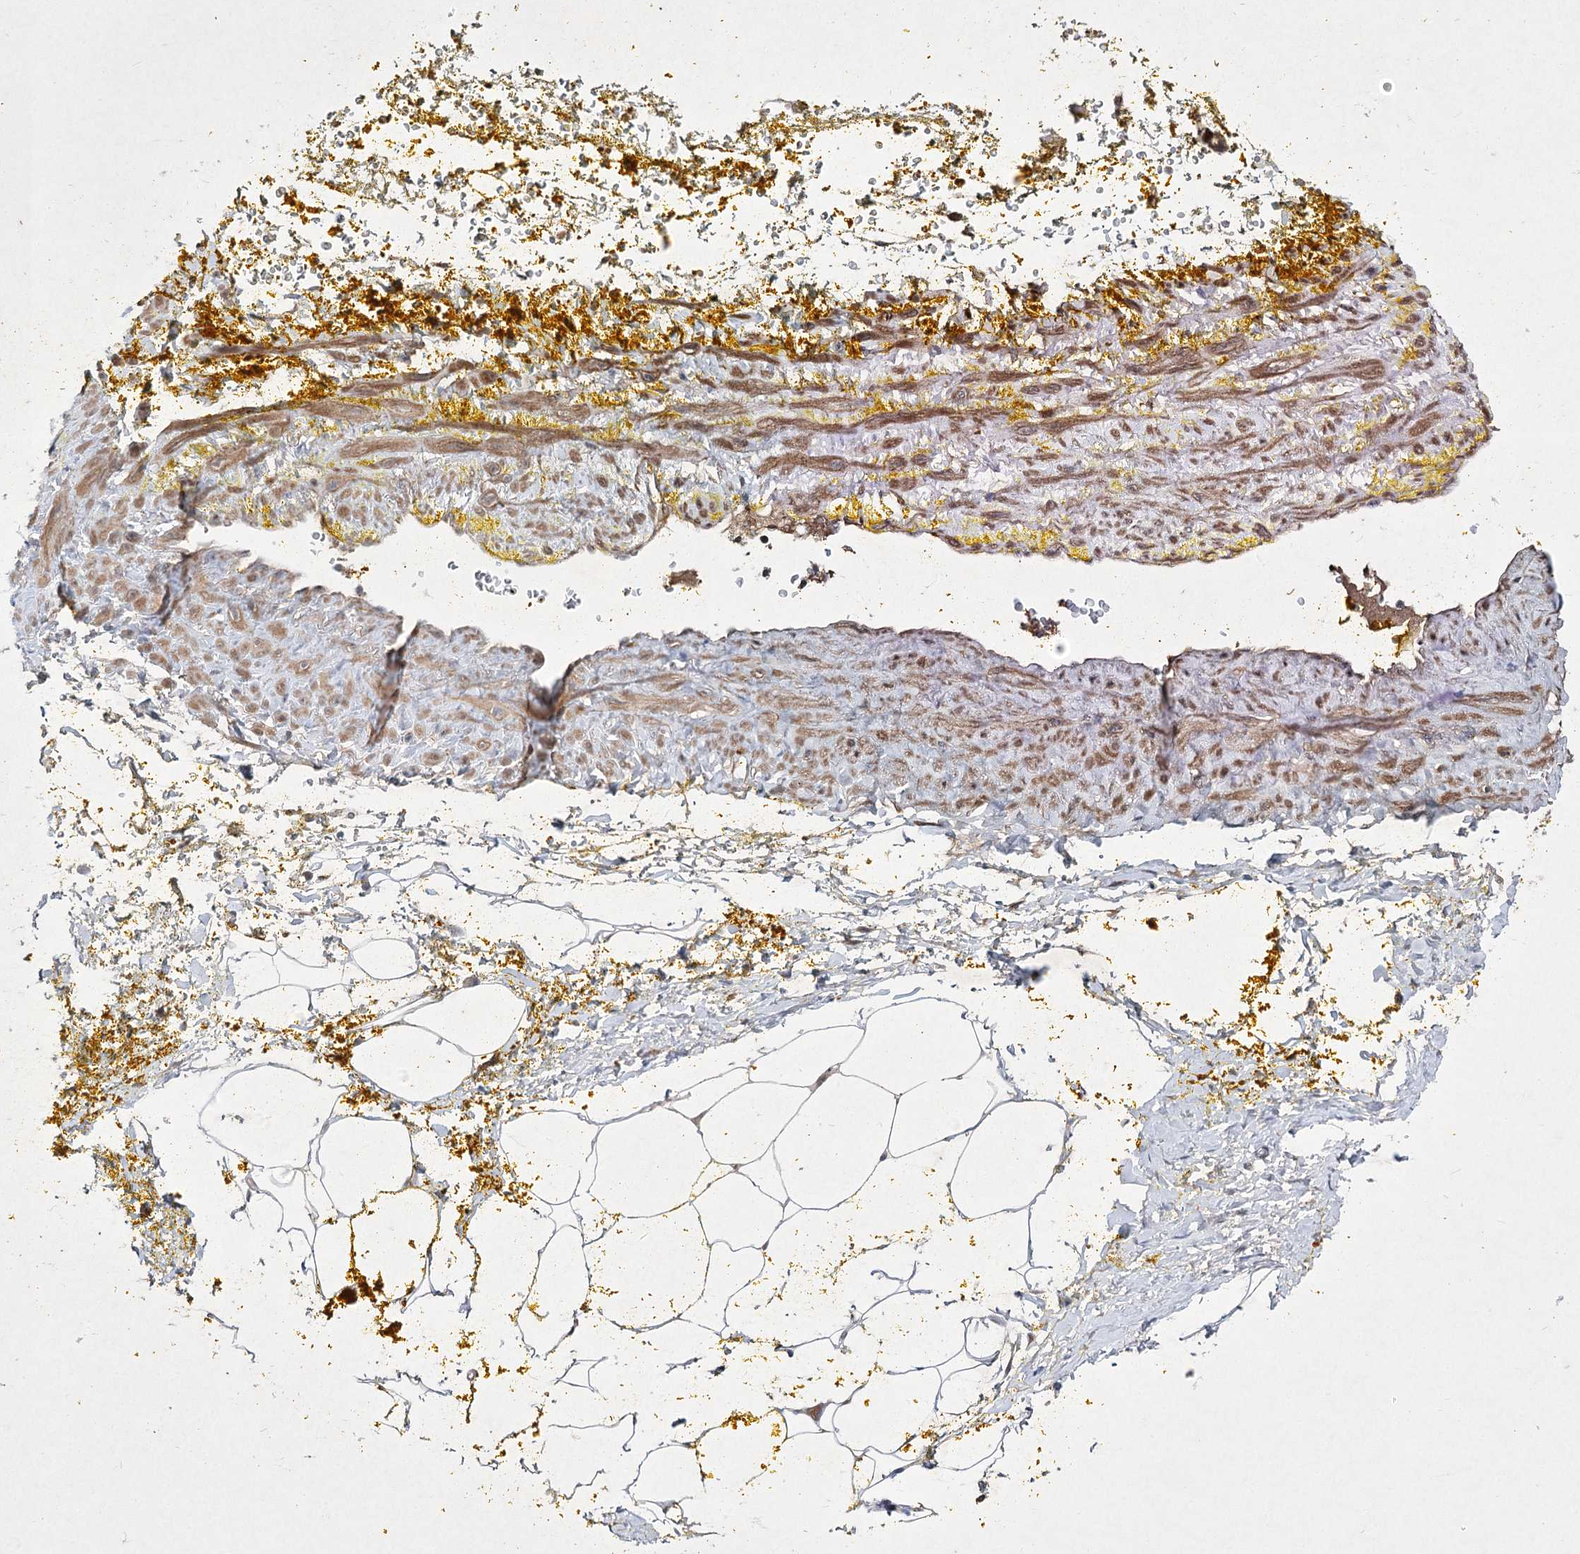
{"staining": {"intensity": "weak", "quantity": ">75%", "location": "cytoplasmic/membranous"}, "tissue": "adipose tissue", "cell_type": "Adipocytes", "image_type": "normal", "snomed": [{"axis": "morphology", "description": "Normal tissue, NOS"}, {"axis": "morphology", "description": "Adenocarcinoma, Low grade"}, {"axis": "topography", "description": "Prostate"}, {"axis": "topography", "description": "Peripheral nerve tissue"}], "caption": "Protein analysis of normal adipose tissue exhibits weak cytoplasmic/membranous expression in approximately >75% of adipocytes.", "gene": "HELT", "patient": {"sex": "male", "age": 63}}